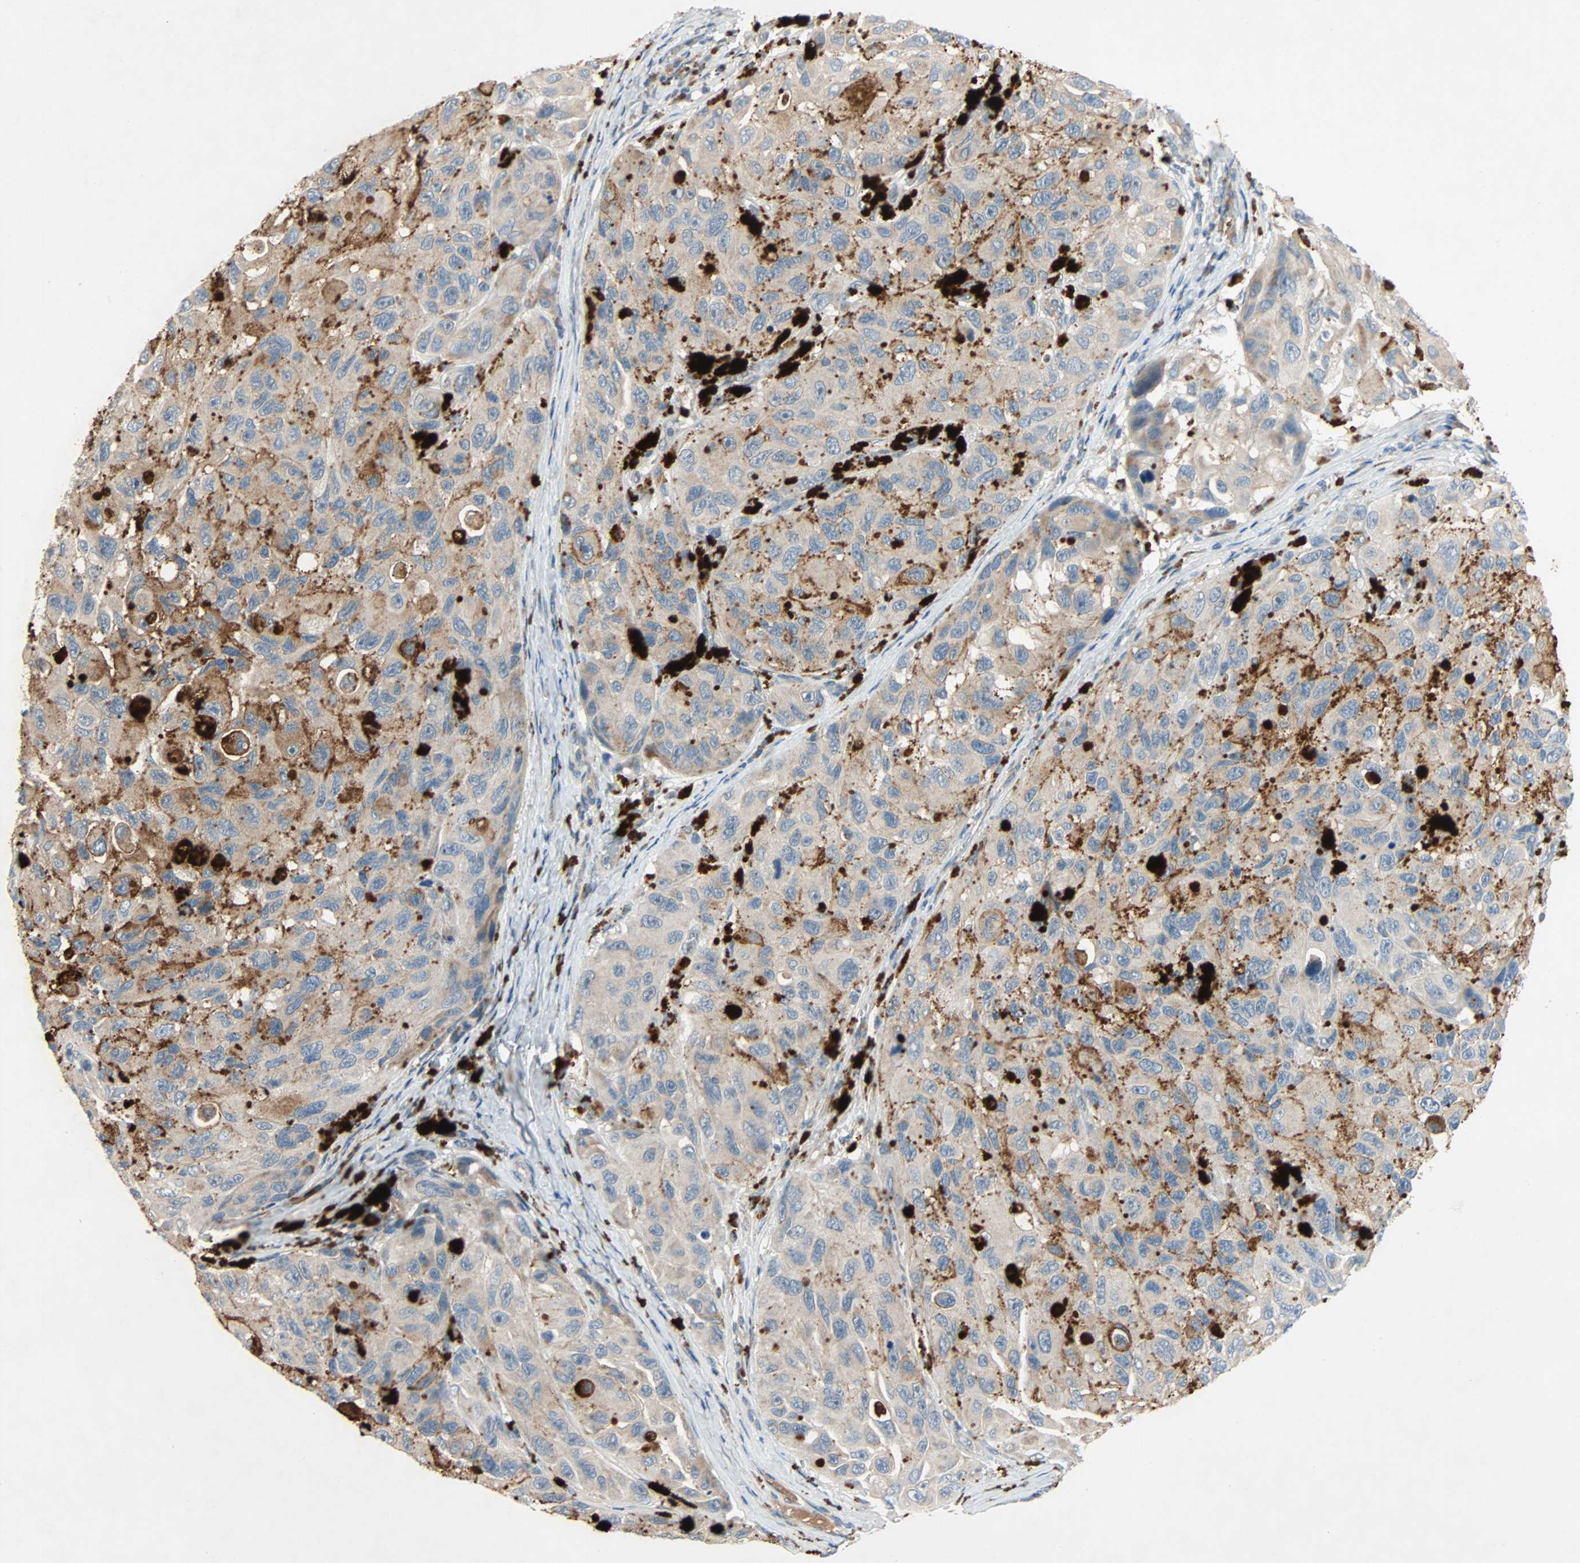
{"staining": {"intensity": "moderate", "quantity": ">75%", "location": "cytoplasmic/membranous"}, "tissue": "melanoma", "cell_type": "Tumor cells", "image_type": "cancer", "snomed": [{"axis": "morphology", "description": "Malignant melanoma, NOS"}, {"axis": "topography", "description": "Skin"}], "caption": "Immunohistochemical staining of melanoma demonstrates moderate cytoplasmic/membranous protein positivity in approximately >75% of tumor cells. (brown staining indicates protein expression, while blue staining denotes nuclei).", "gene": "XYLT1", "patient": {"sex": "female", "age": 73}}